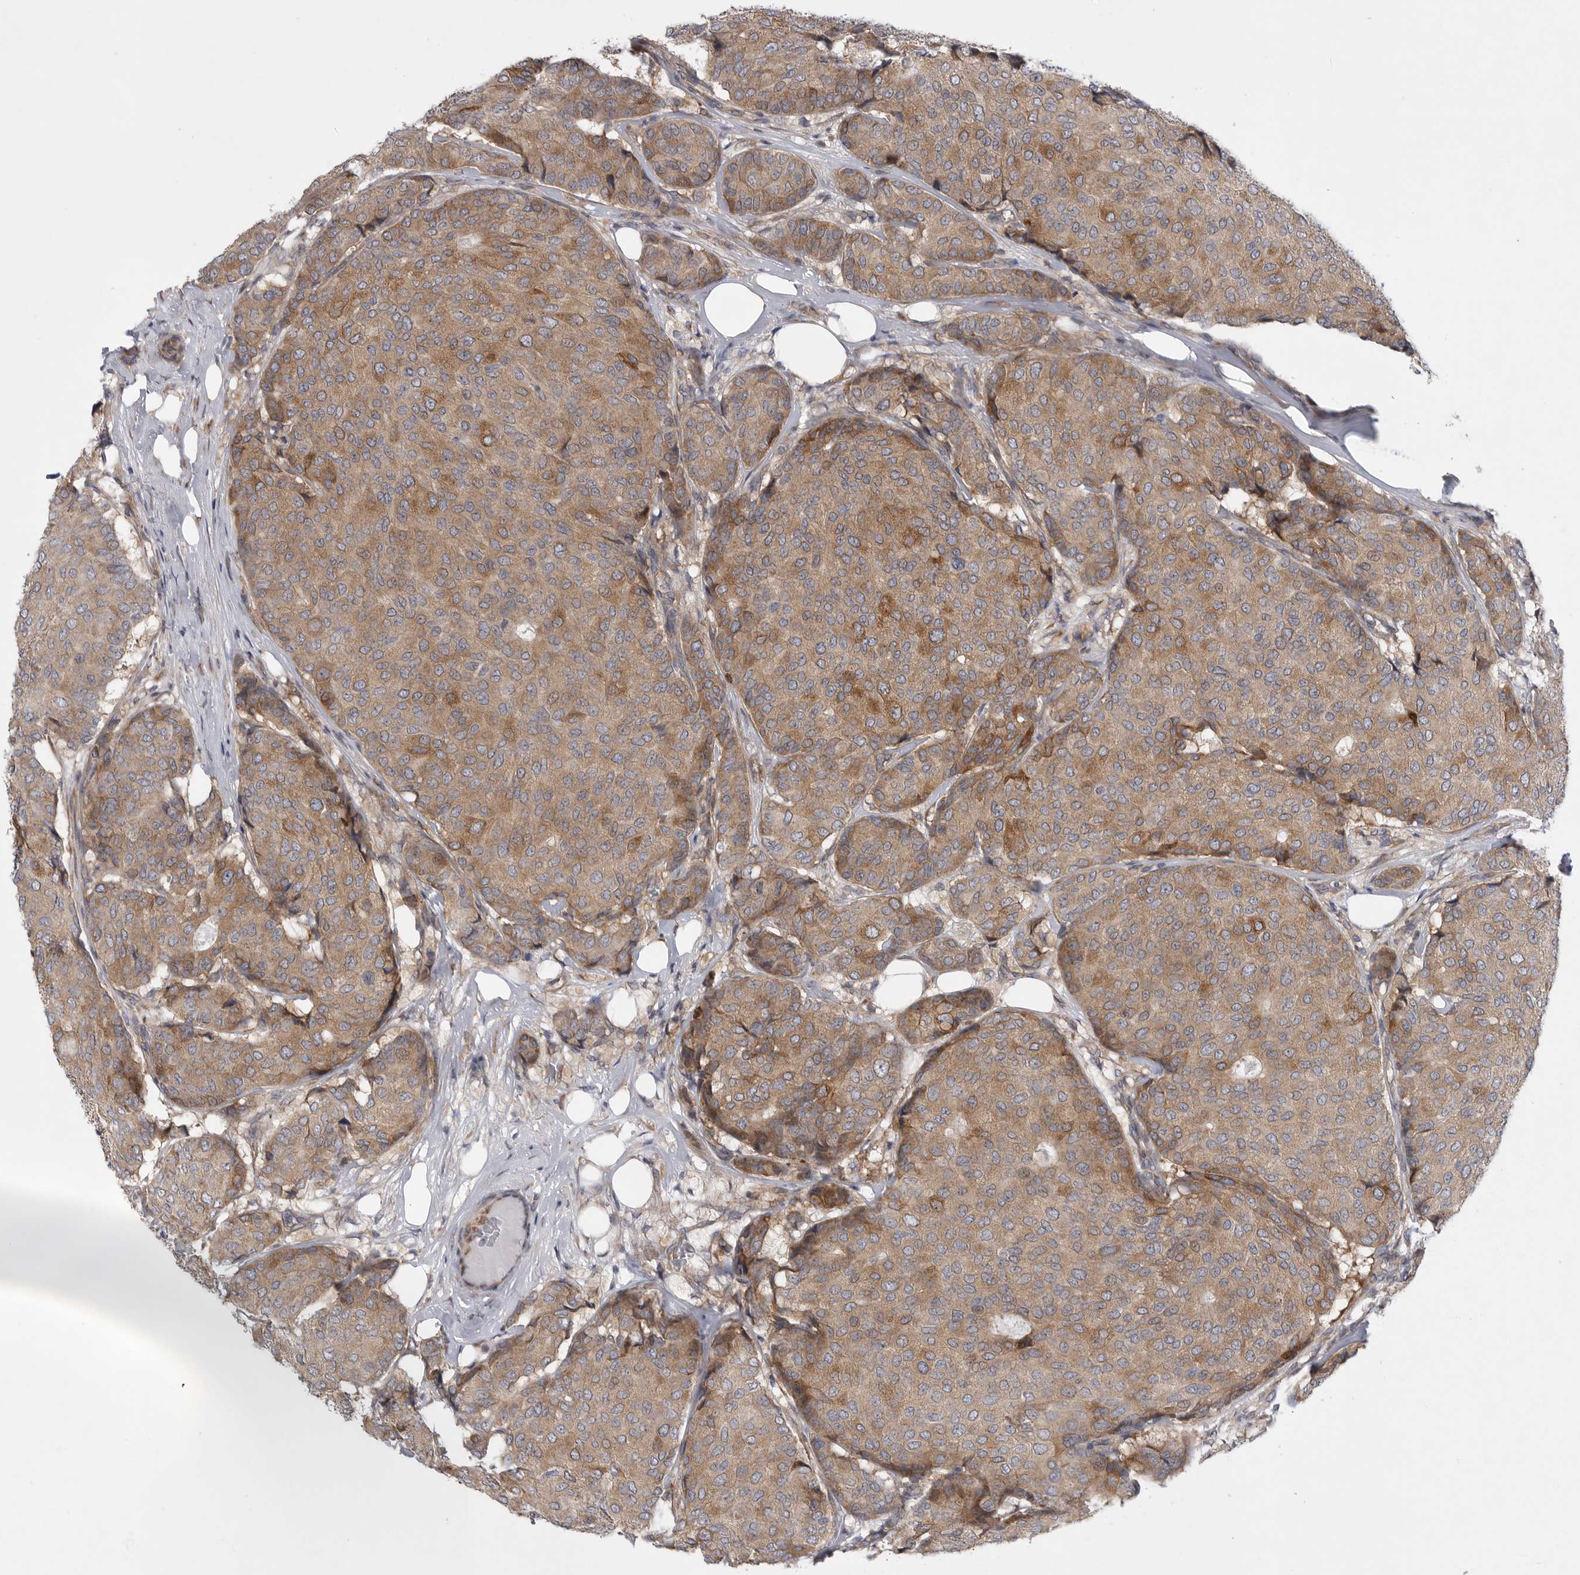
{"staining": {"intensity": "moderate", "quantity": ">75%", "location": "cytoplasmic/membranous"}, "tissue": "breast cancer", "cell_type": "Tumor cells", "image_type": "cancer", "snomed": [{"axis": "morphology", "description": "Duct carcinoma"}, {"axis": "topography", "description": "Breast"}], "caption": "A brown stain highlights moderate cytoplasmic/membranous positivity of a protein in human breast cancer tumor cells.", "gene": "FBXO43", "patient": {"sex": "female", "age": 75}}